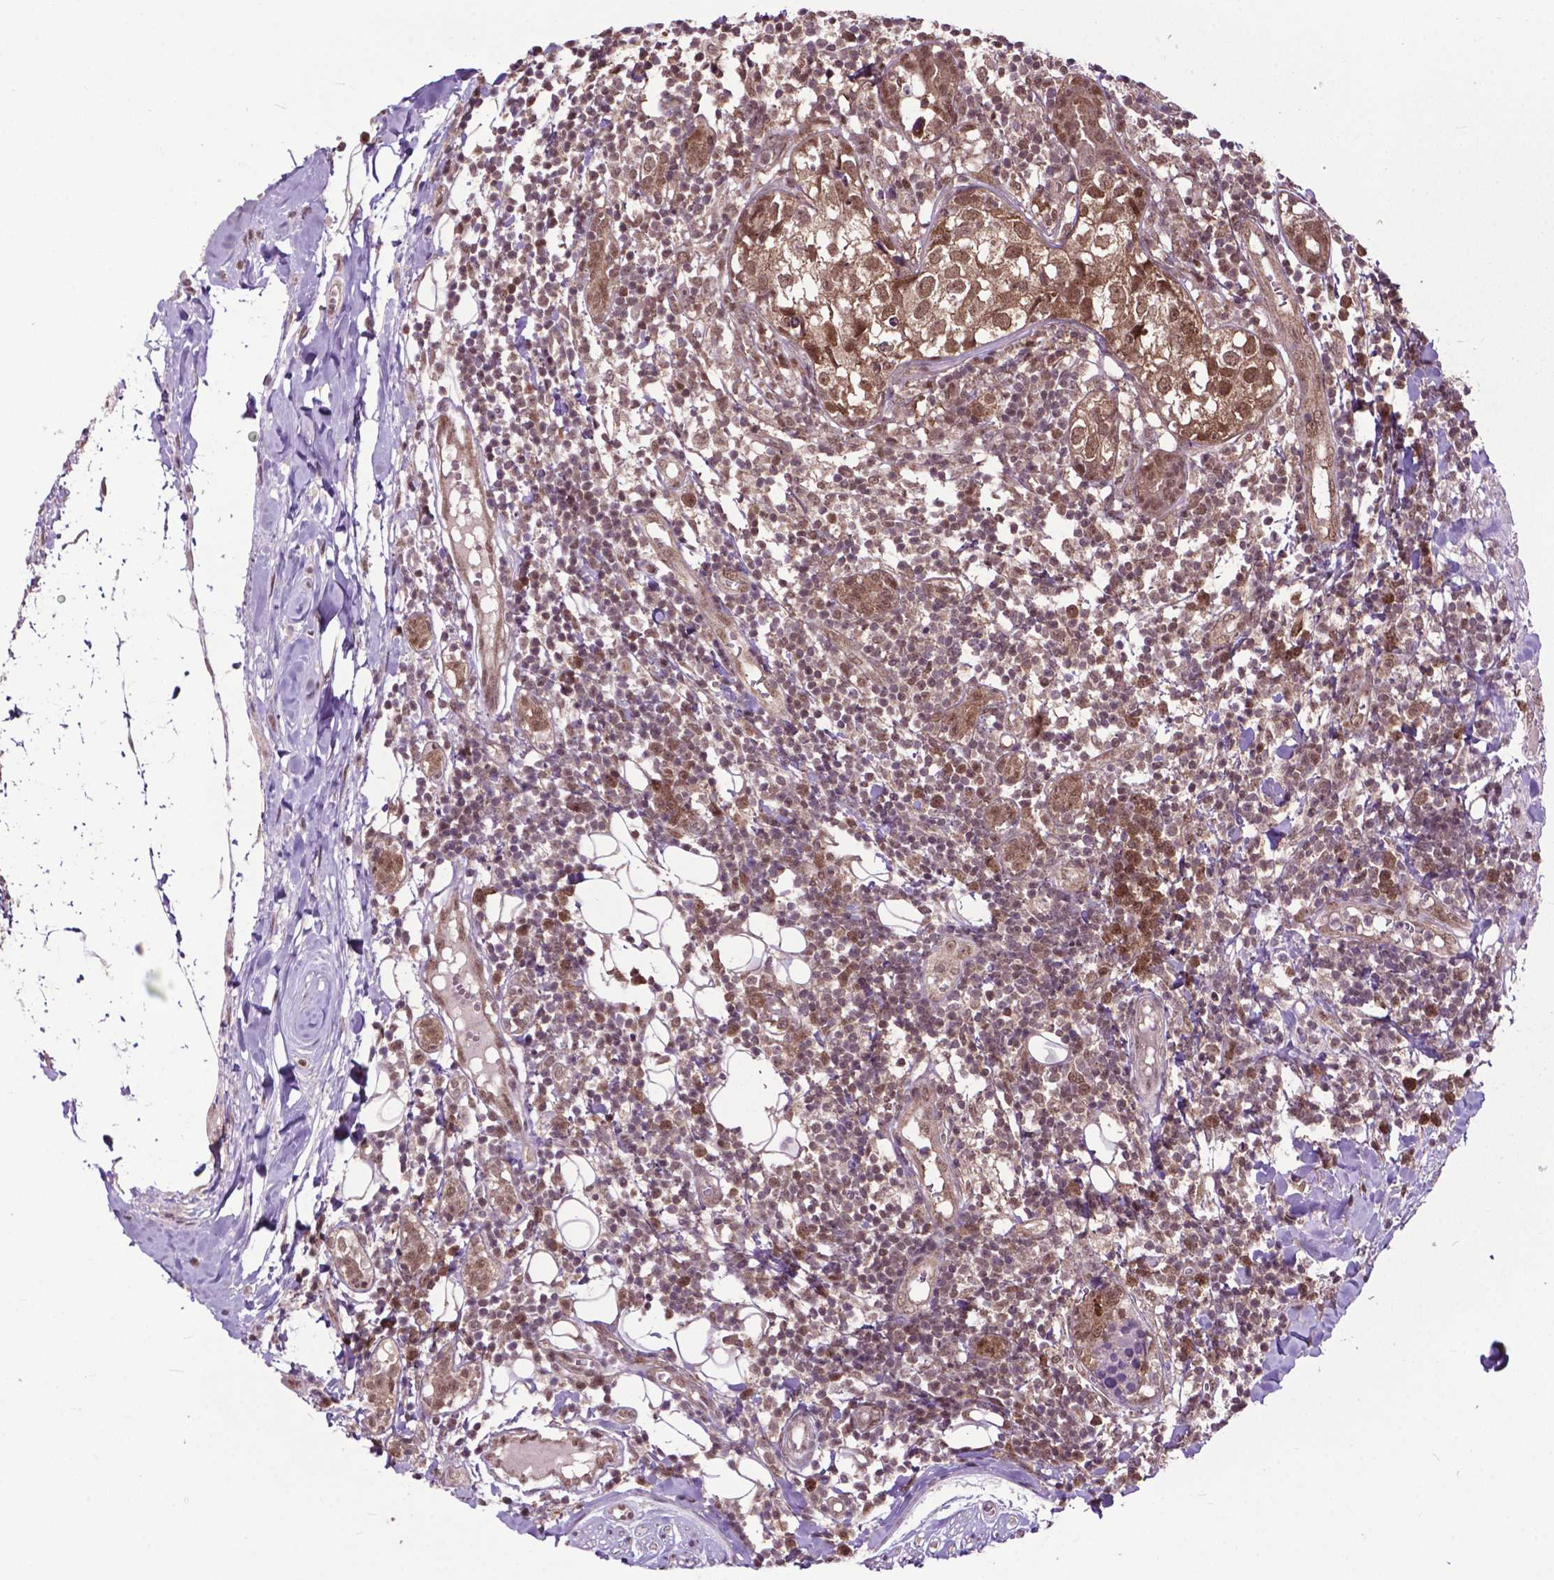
{"staining": {"intensity": "moderate", "quantity": ">75%", "location": "cytoplasmic/membranous,nuclear"}, "tissue": "breast cancer", "cell_type": "Tumor cells", "image_type": "cancer", "snomed": [{"axis": "morphology", "description": "Duct carcinoma"}, {"axis": "topography", "description": "Breast"}], "caption": "Moderate cytoplasmic/membranous and nuclear expression is appreciated in approximately >75% of tumor cells in intraductal carcinoma (breast). The staining was performed using DAB (3,3'-diaminobenzidine) to visualize the protein expression in brown, while the nuclei were stained in blue with hematoxylin (Magnification: 20x).", "gene": "FAF1", "patient": {"sex": "female", "age": 30}}